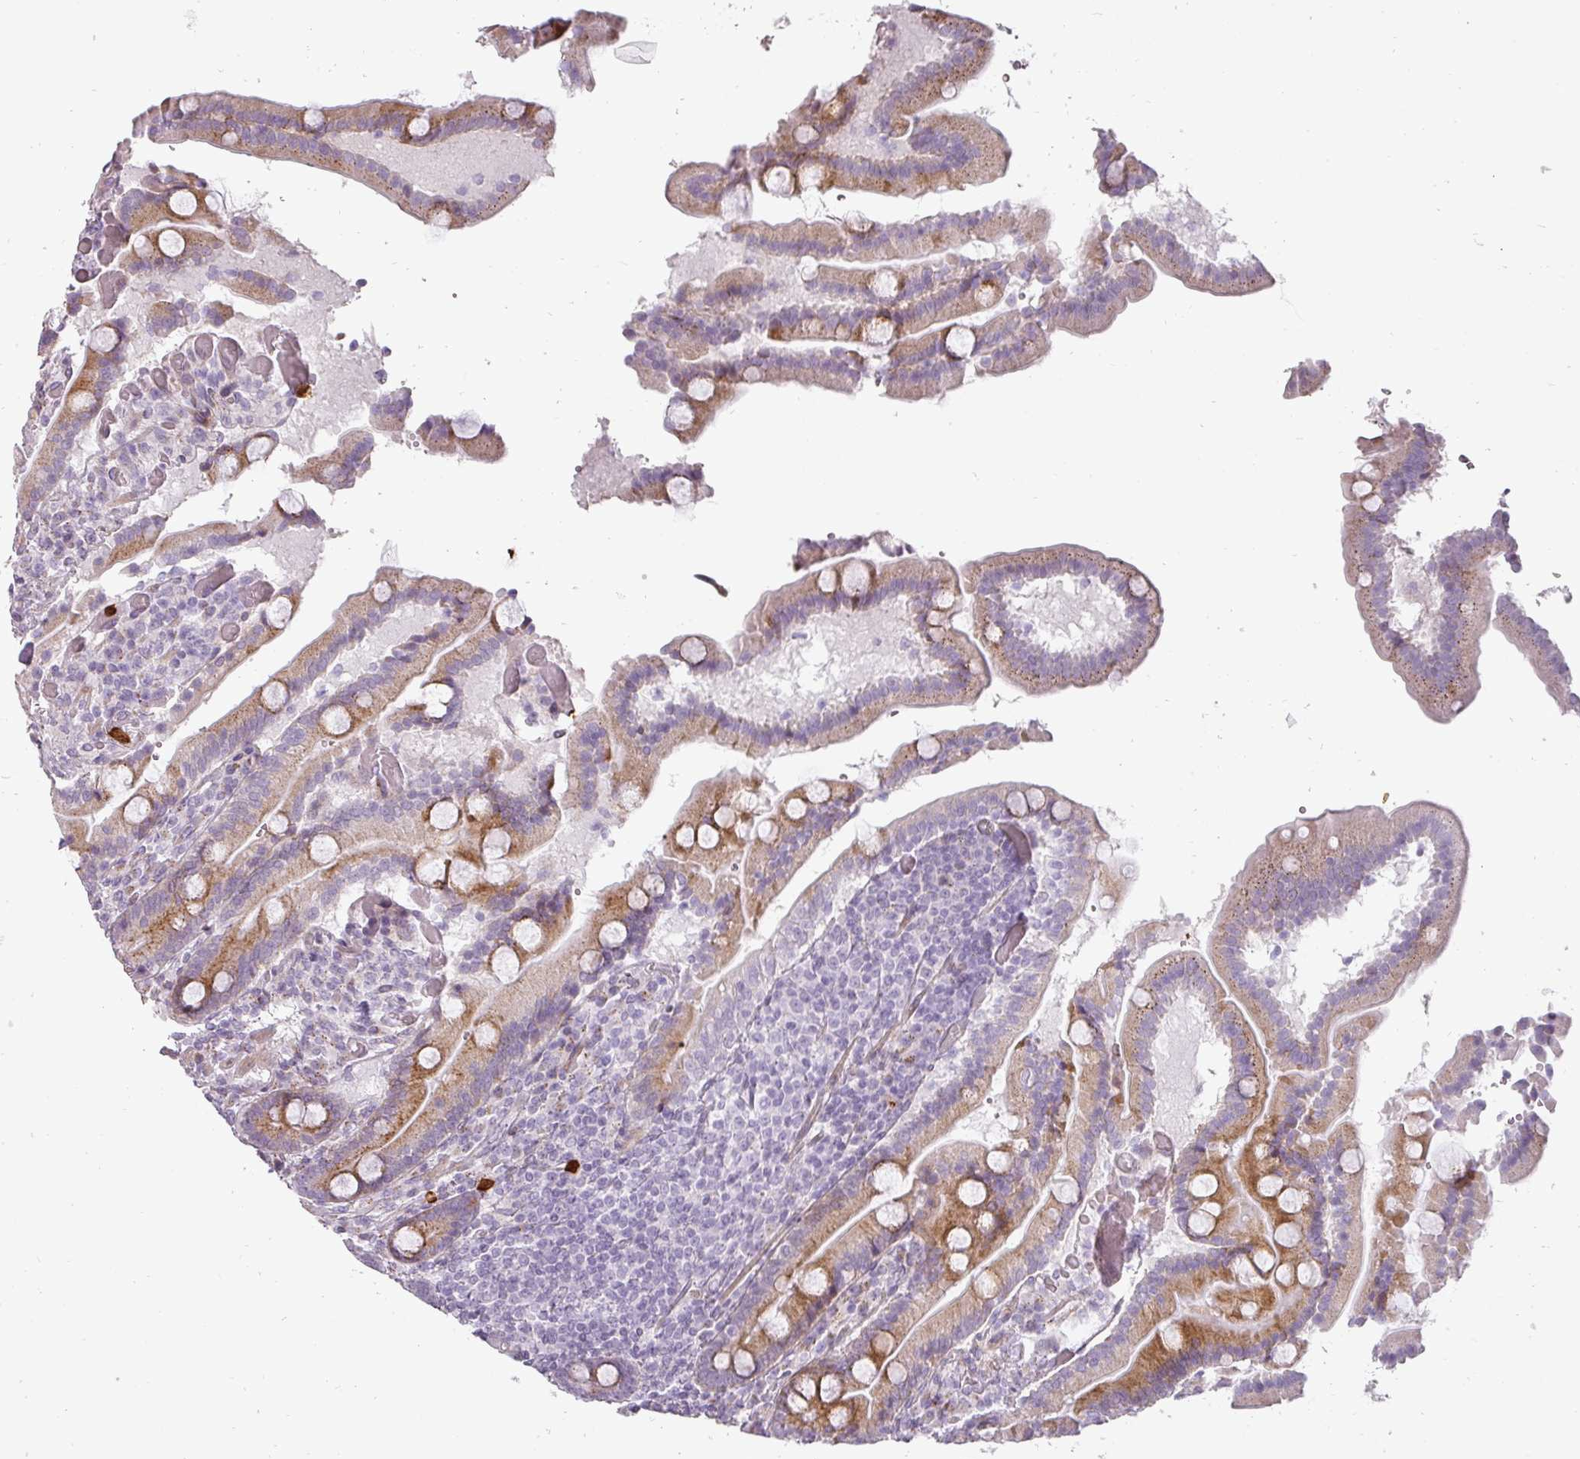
{"staining": {"intensity": "moderate", "quantity": ">75%", "location": "cytoplasmic/membranous"}, "tissue": "duodenum", "cell_type": "Glandular cells", "image_type": "normal", "snomed": [{"axis": "morphology", "description": "Normal tissue, NOS"}, {"axis": "topography", "description": "Duodenum"}], "caption": "This histopathology image demonstrates IHC staining of benign human duodenum, with medium moderate cytoplasmic/membranous staining in approximately >75% of glandular cells.", "gene": "BIK", "patient": {"sex": "female", "age": 62}}